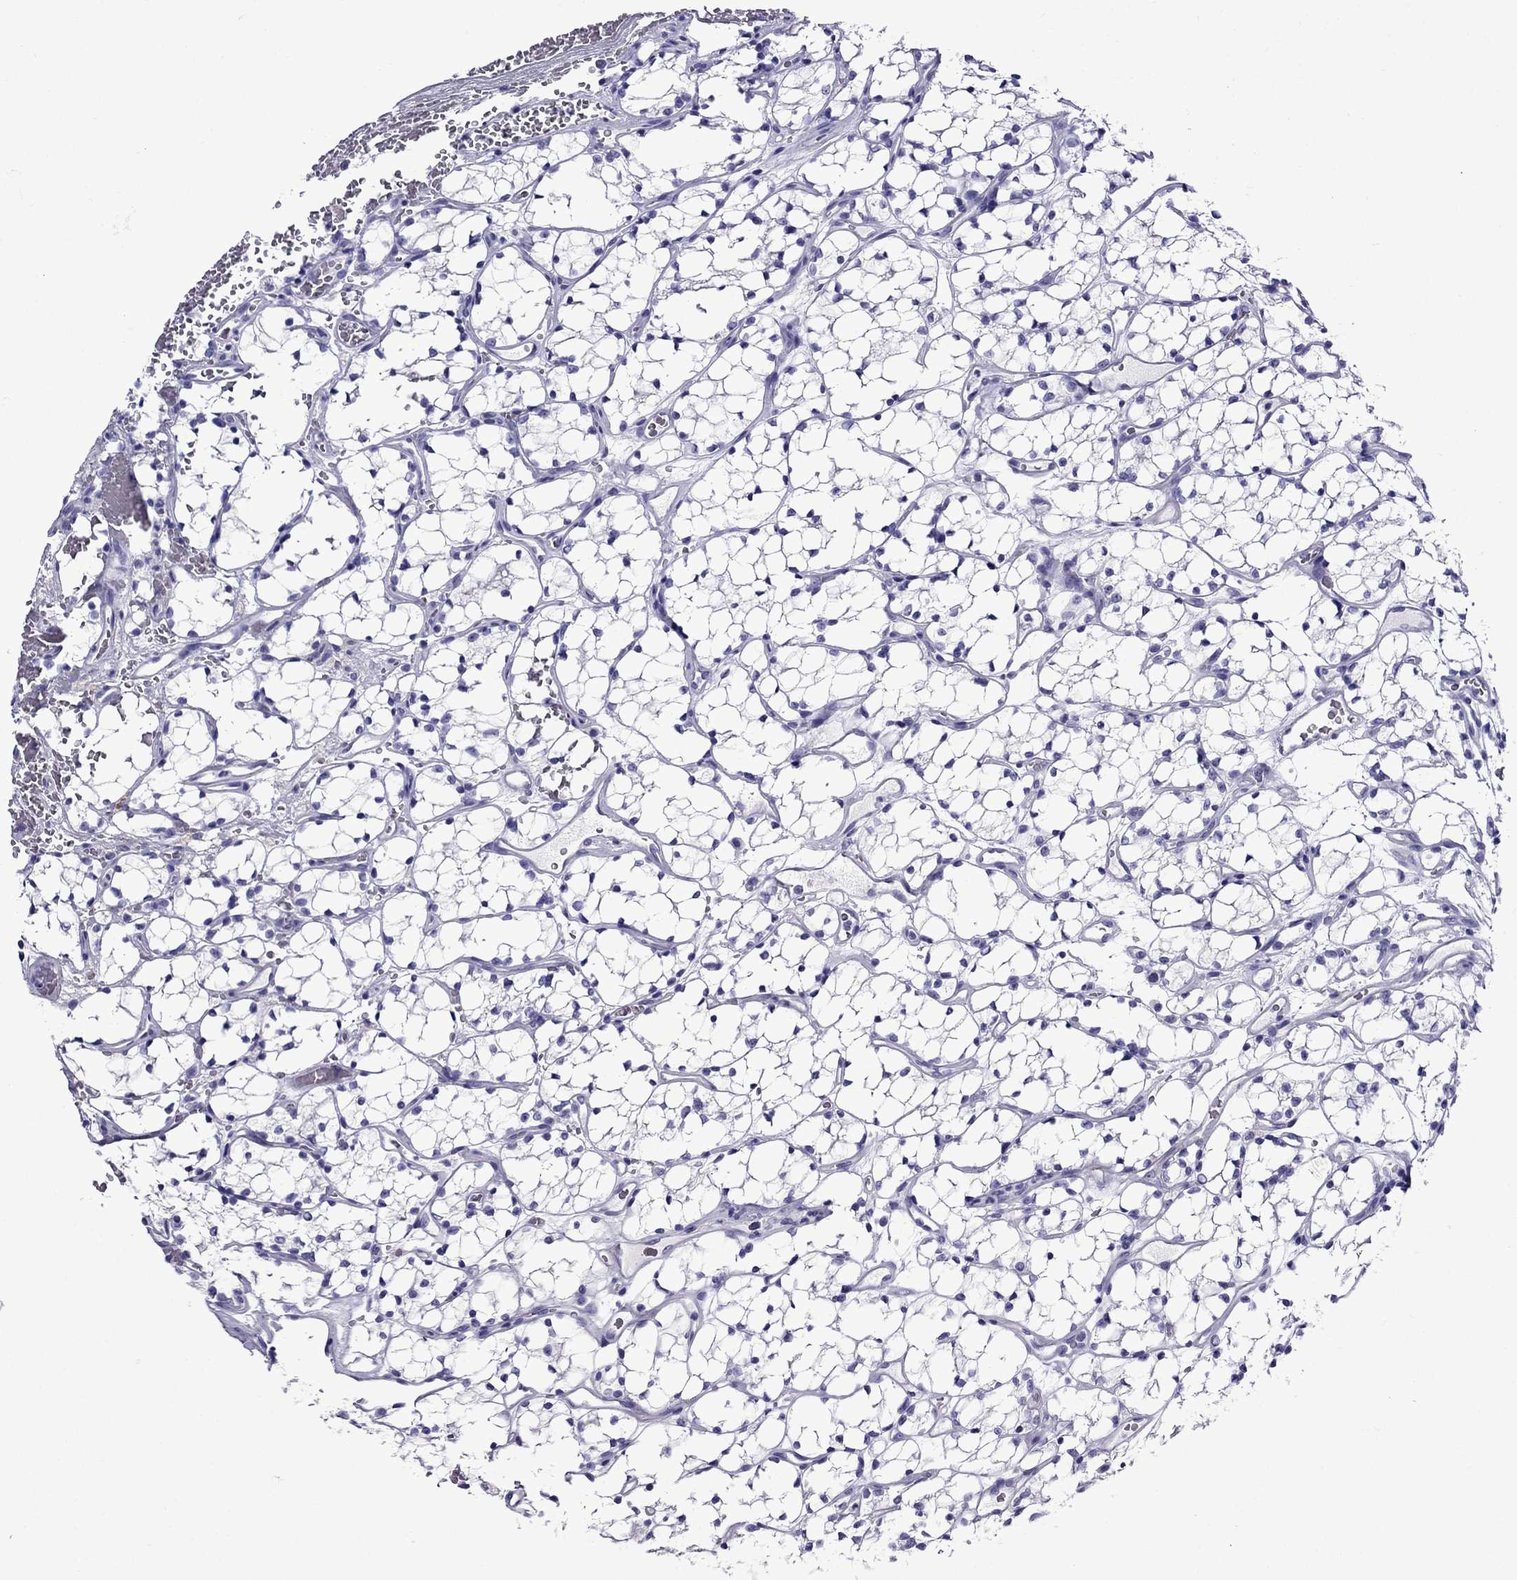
{"staining": {"intensity": "negative", "quantity": "none", "location": "none"}, "tissue": "renal cancer", "cell_type": "Tumor cells", "image_type": "cancer", "snomed": [{"axis": "morphology", "description": "Adenocarcinoma, NOS"}, {"axis": "topography", "description": "Kidney"}], "caption": "Tumor cells are negative for protein expression in human renal cancer.", "gene": "CRYBA1", "patient": {"sex": "female", "age": 69}}